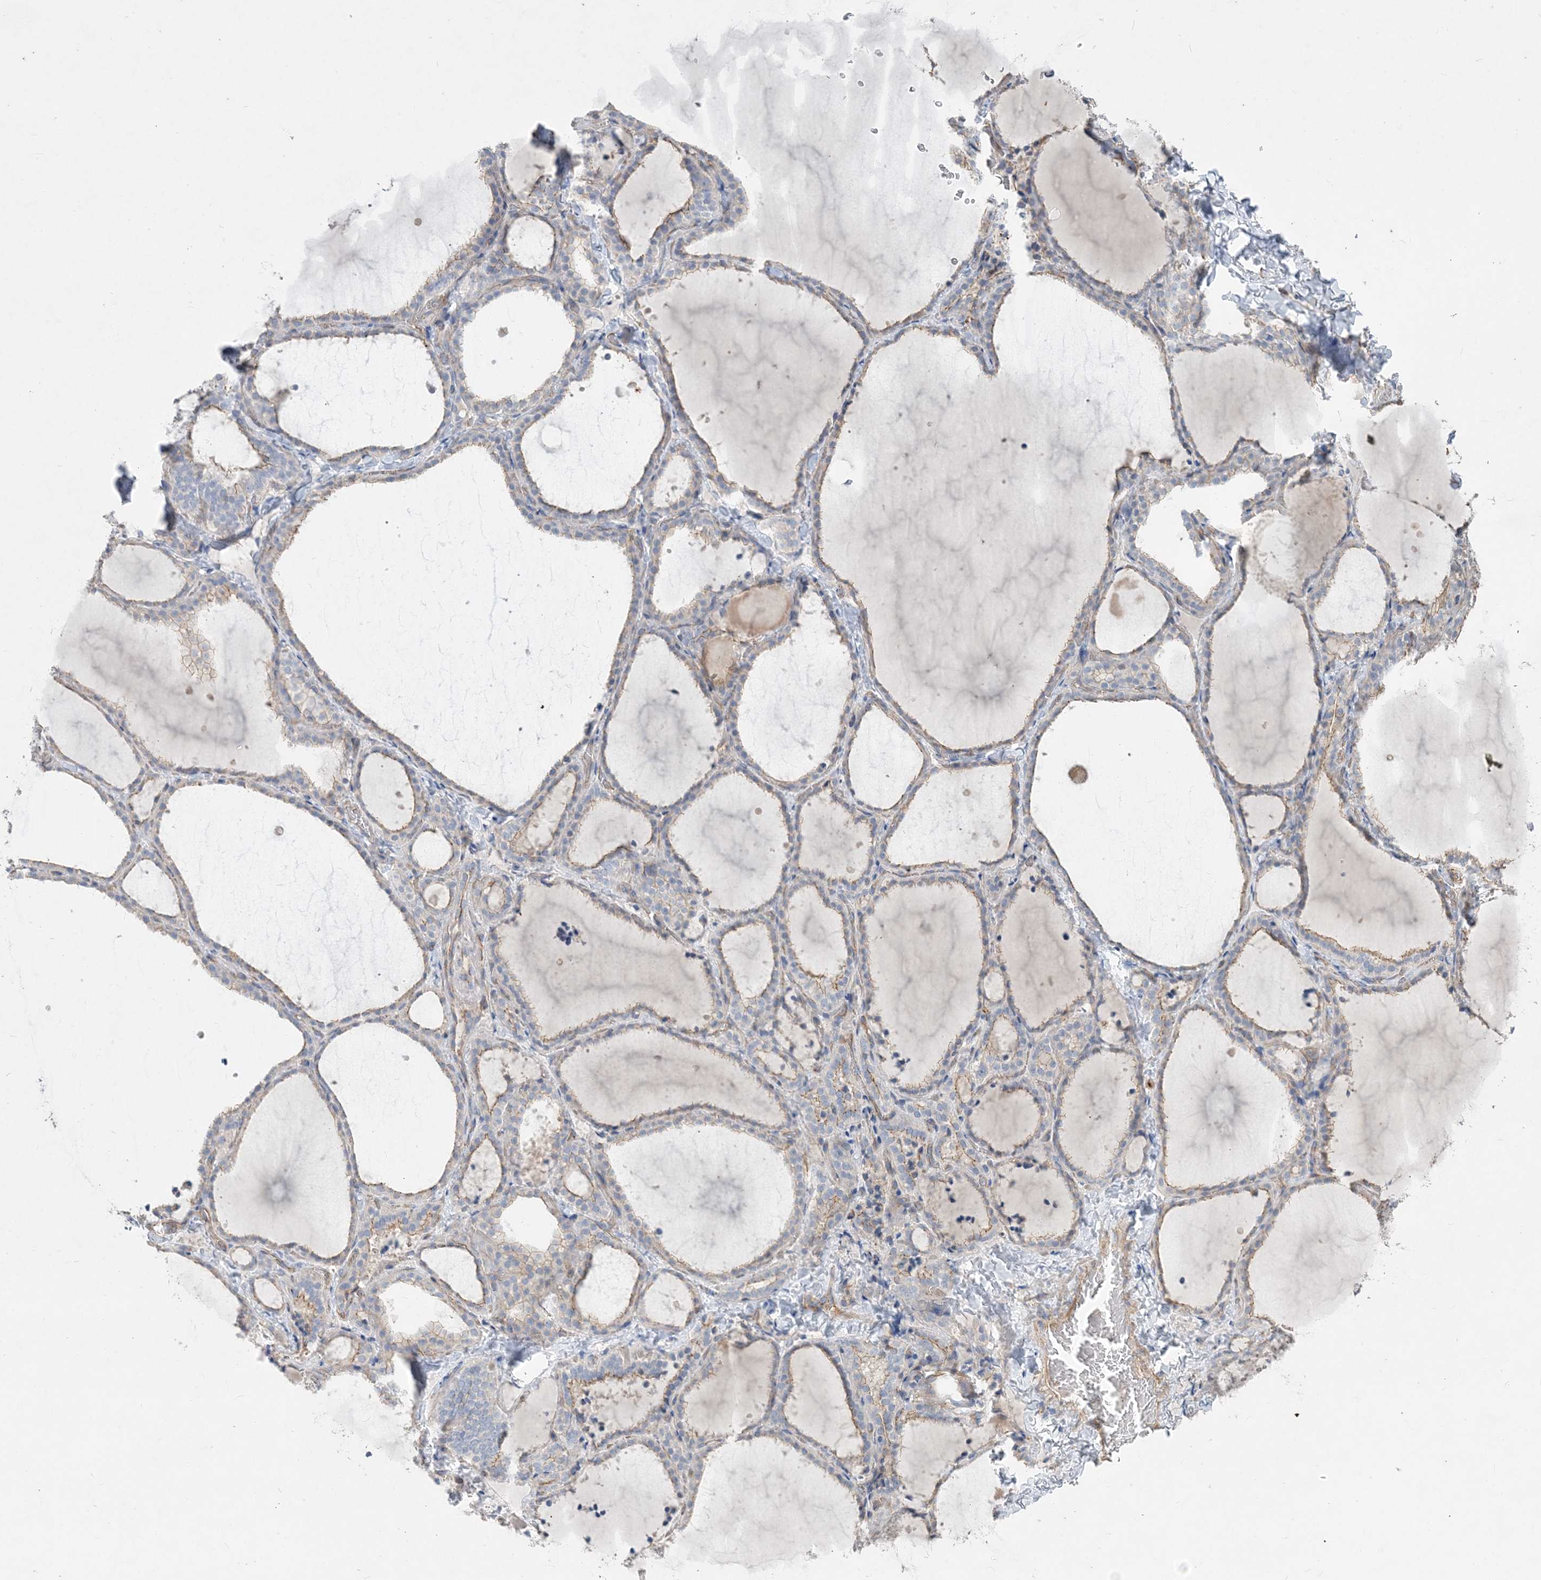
{"staining": {"intensity": "moderate", "quantity": "25%-75%", "location": "cytoplasmic/membranous"}, "tissue": "thyroid gland", "cell_type": "Glandular cells", "image_type": "normal", "snomed": [{"axis": "morphology", "description": "Normal tissue, NOS"}, {"axis": "topography", "description": "Thyroid gland"}], "caption": "High-power microscopy captured an IHC photomicrograph of normal thyroid gland, revealing moderate cytoplasmic/membranous staining in about 25%-75% of glandular cells.", "gene": "PIGC", "patient": {"sex": "female", "age": 22}}